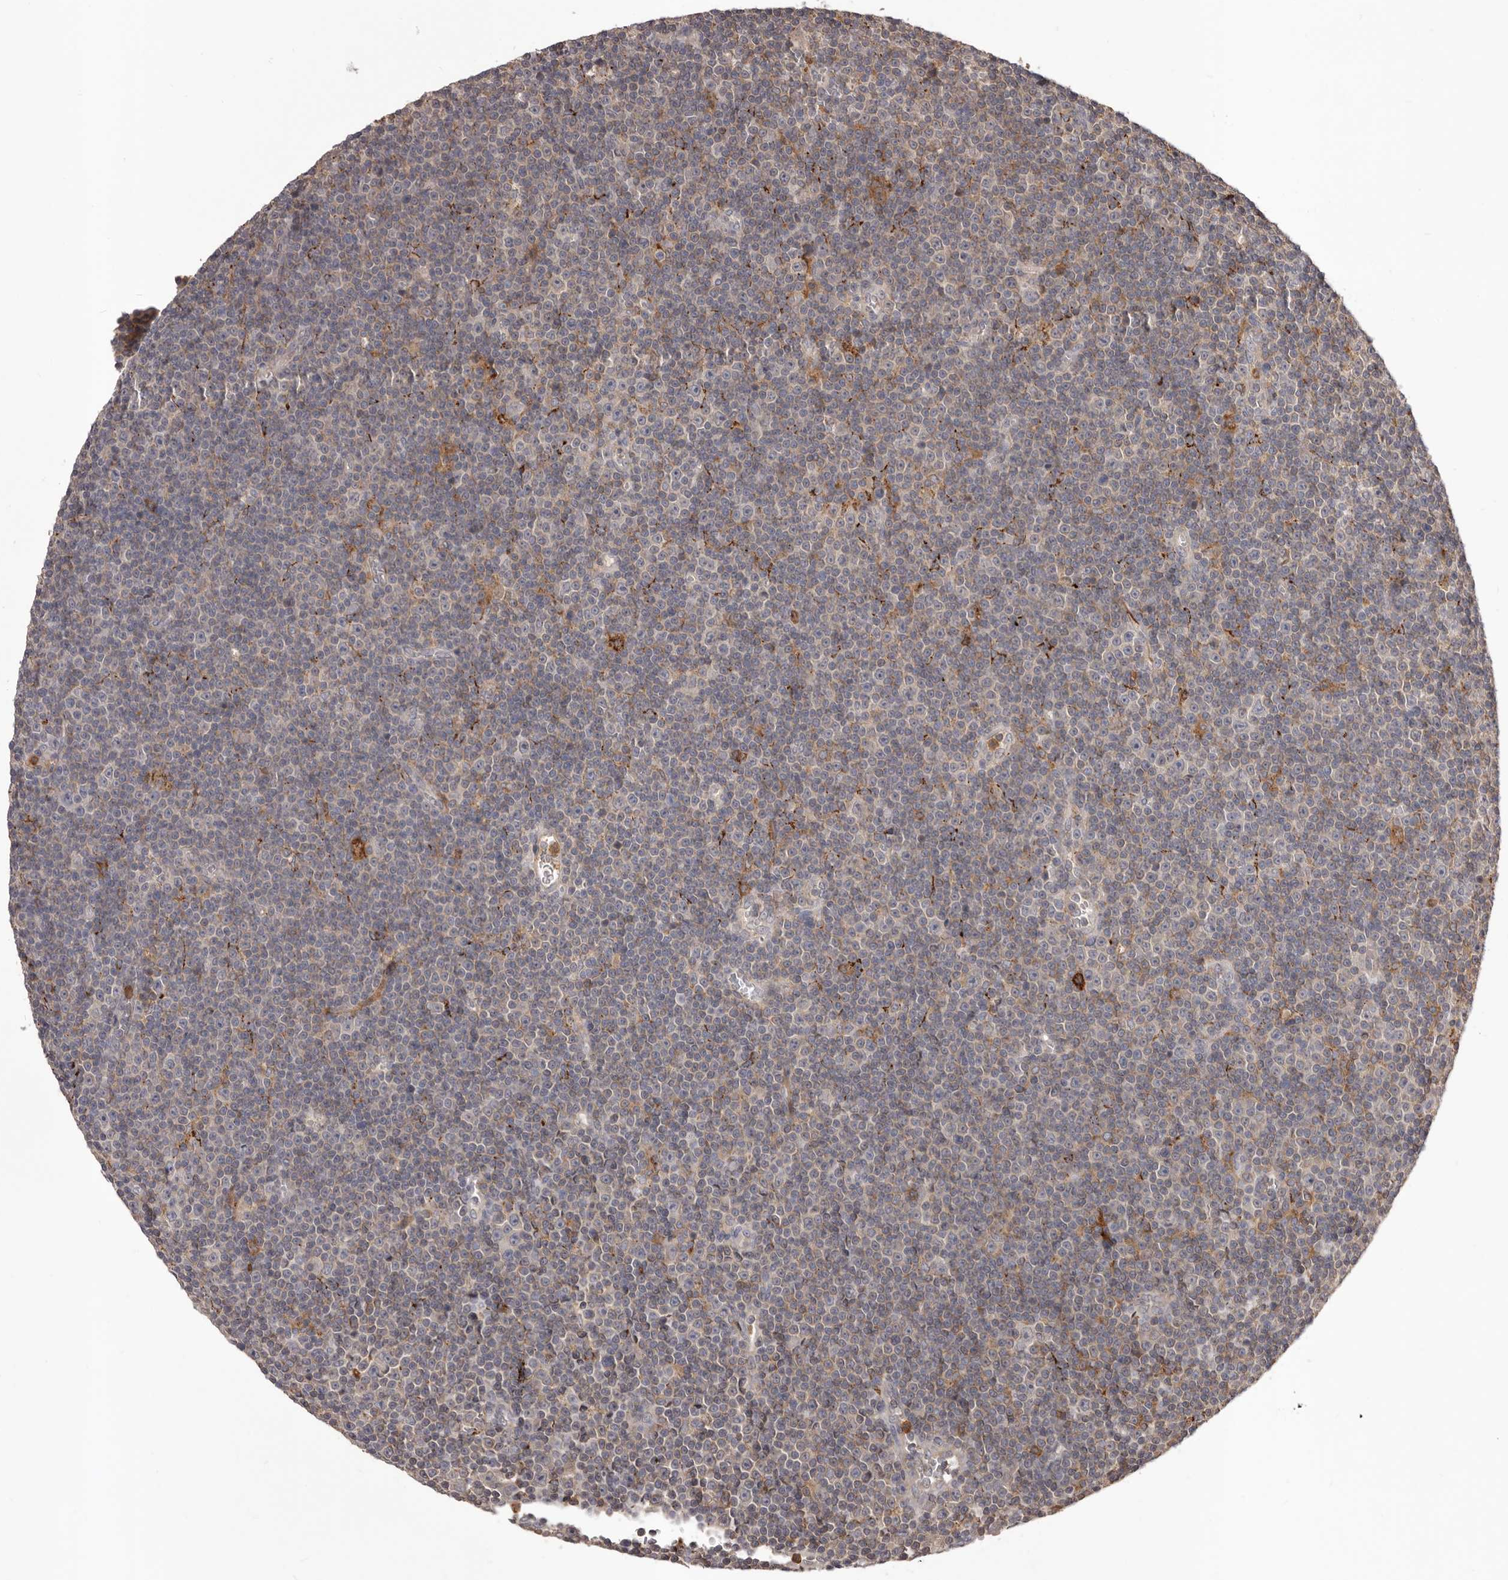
{"staining": {"intensity": "negative", "quantity": "none", "location": "none"}, "tissue": "lymphoma", "cell_type": "Tumor cells", "image_type": "cancer", "snomed": [{"axis": "morphology", "description": "Malignant lymphoma, non-Hodgkin's type, Low grade"}, {"axis": "topography", "description": "Lymph node"}], "caption": "Lymphoma stained for a protein using immunohistochemistry shows no positivity tumor cells.", "gene": "GLIPR2", "patient": {"sex": "female", "age": 67}}